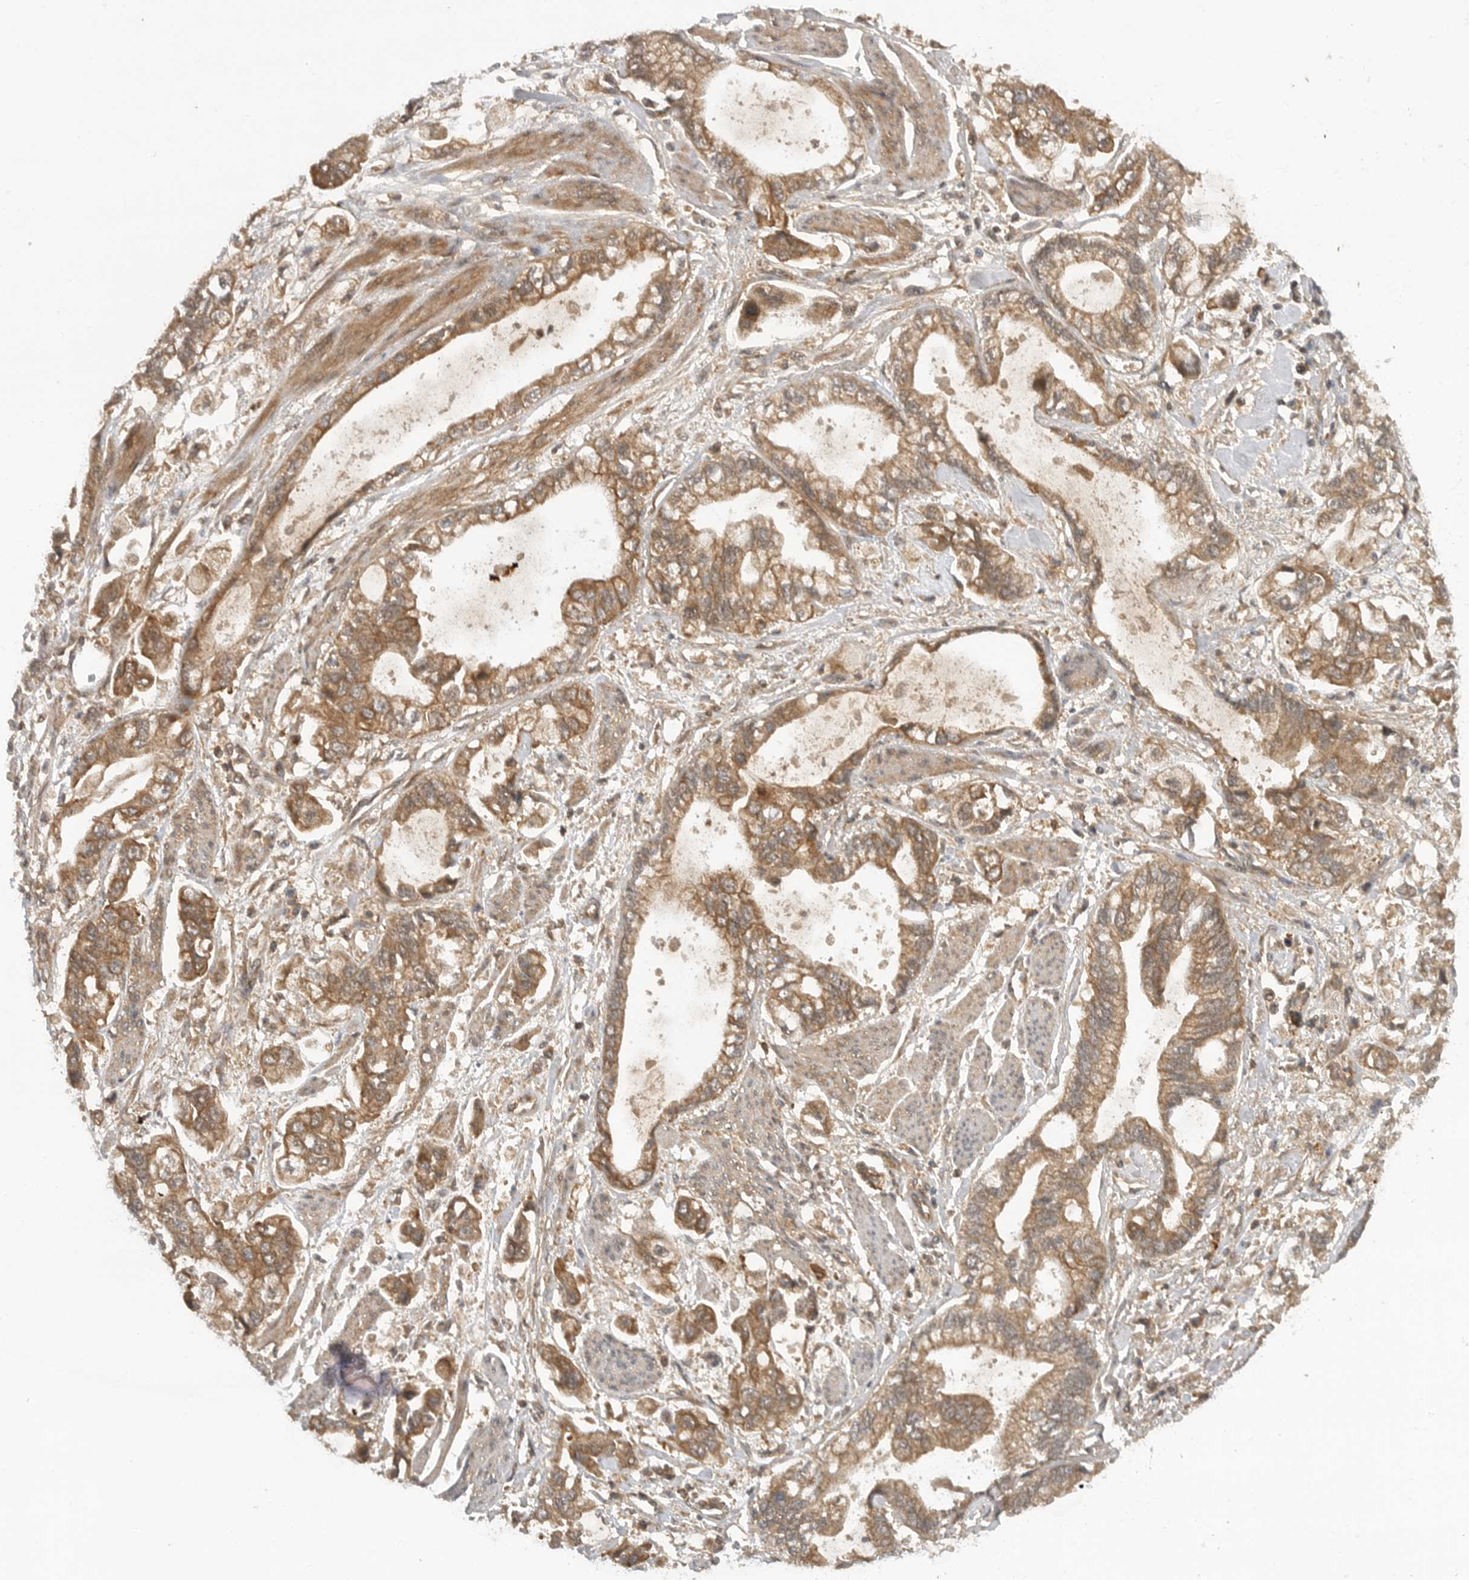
{"staining": {"intensity": "moderate", "quantity": ">75%", "location": "cytoplasmic/membranous"}, "tissue": "stomach cancer", "cell_type": "Tumor cells", "image_type": "cancer", "snomed": [{"axis": "morphology", "description": "Normal tissue, NOS"}, {"axis": "morphology", "description": "Adenocarcinoma, NOS"}, {"axis": "topography", "description": "Stomach"}], "caption": "Immunohistochemical staining of stomach adenocarcinoma reveals medium levels of moderate cytoplasmic/membranous protein staining in about >75% of tumor cells. (Brightfield microscopy of DAB IHC at high magnification).", "gene": "PRDX4", "patient": {"sex": "male", "age": 62}}